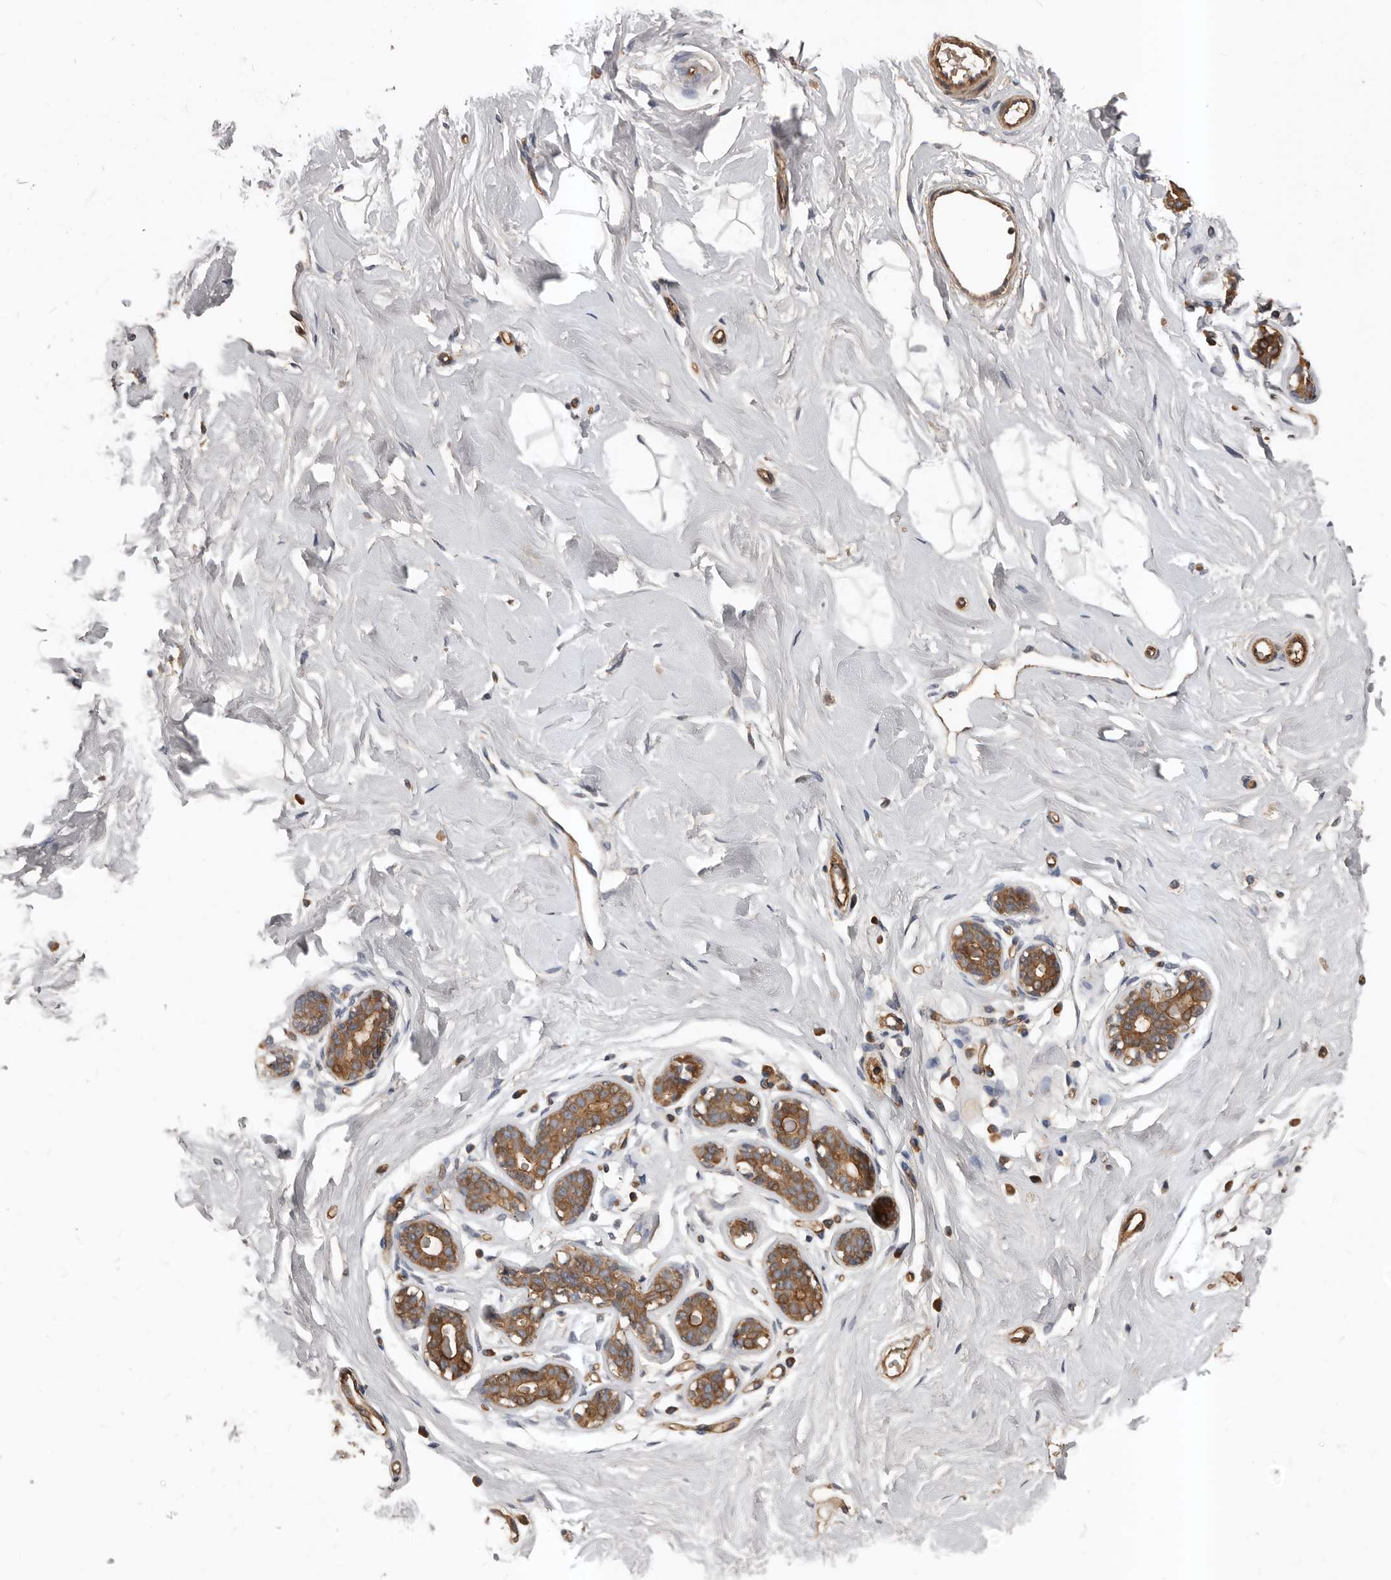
{"staining": {"intensity": "negative", "quantity": "none", "location": "none"}, "tissue": "breast", "cell_type": "Adipocytes", "image_type": "normal", "snomed": [{"axis": "morphology", "description": "Normal tissue, NOS"}, {"axis": "morphology", "description": "Adenoma, NOS"}, {"axis": "topography", "description": "Breast"}], "caption": "An immunohistochemistry image of normal breast is shown. There is no staining in adipocytes of breast. (Immunohistochemistry, brightfield microscopy, high magnification).", "gene": "PNRC2", "patient": {"sex": "female", "age": 23}}